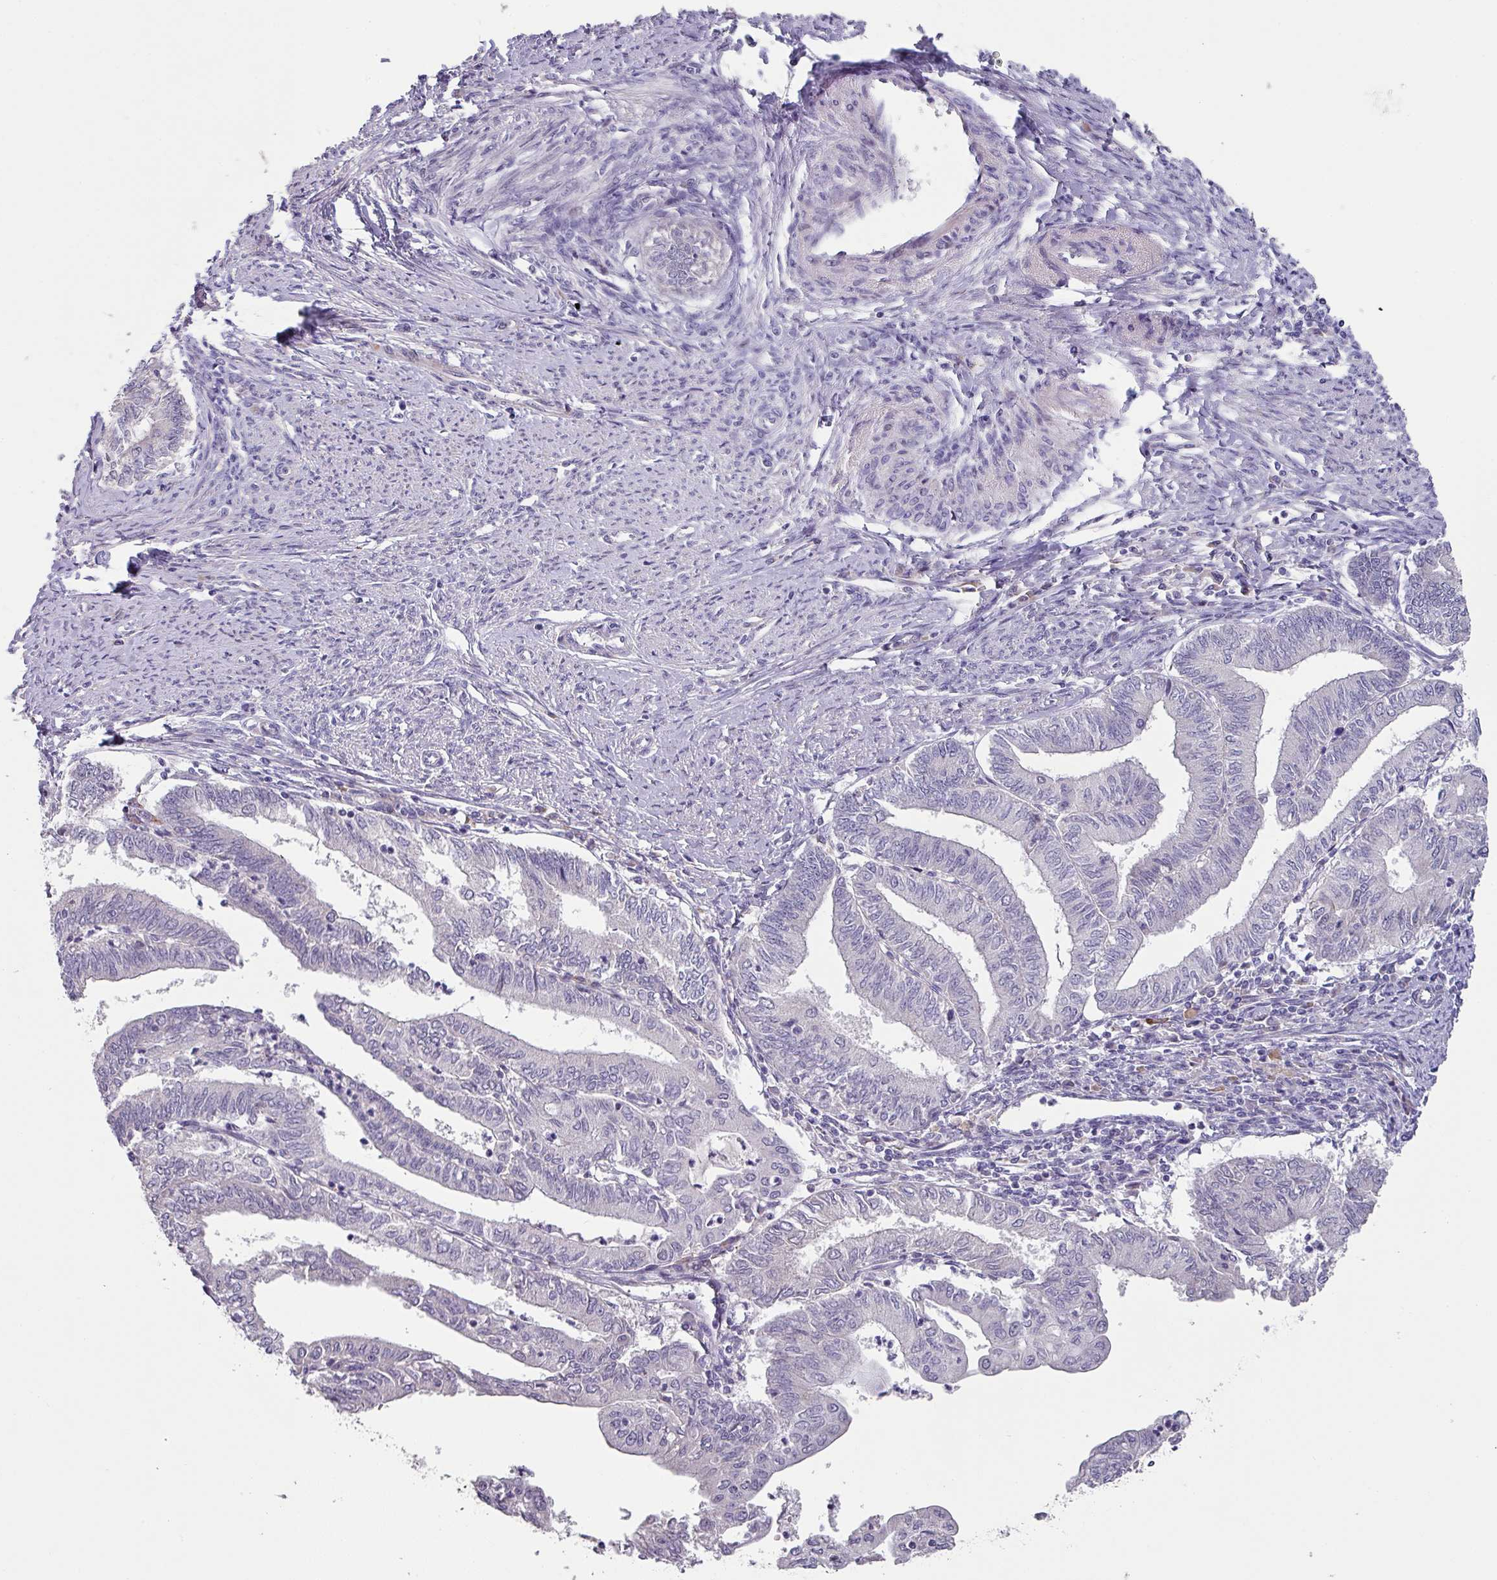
{"staining": {"intensity": "negative", "quantity": "none", "location": "none"}, "tissue": "endometrial cancer", "cell_type": "Tumor cells", "image_type": "cancer", "snomed": [{"axis": "morphology", "description": "Adenocarcinoma, NOS"}, {"axis": "topography", "description": "Endometrium"}], "caption": "Immunohistochemistry histopathology image of neoplastic tissue: adenocarcinoma (endometrial) stained with DAB (3,3'-diaminobenzidine) demonstrates no significant protein staining in tumor cells.", "gene": "KLHL3", "patient": {"sex": "female", "age": 66}}